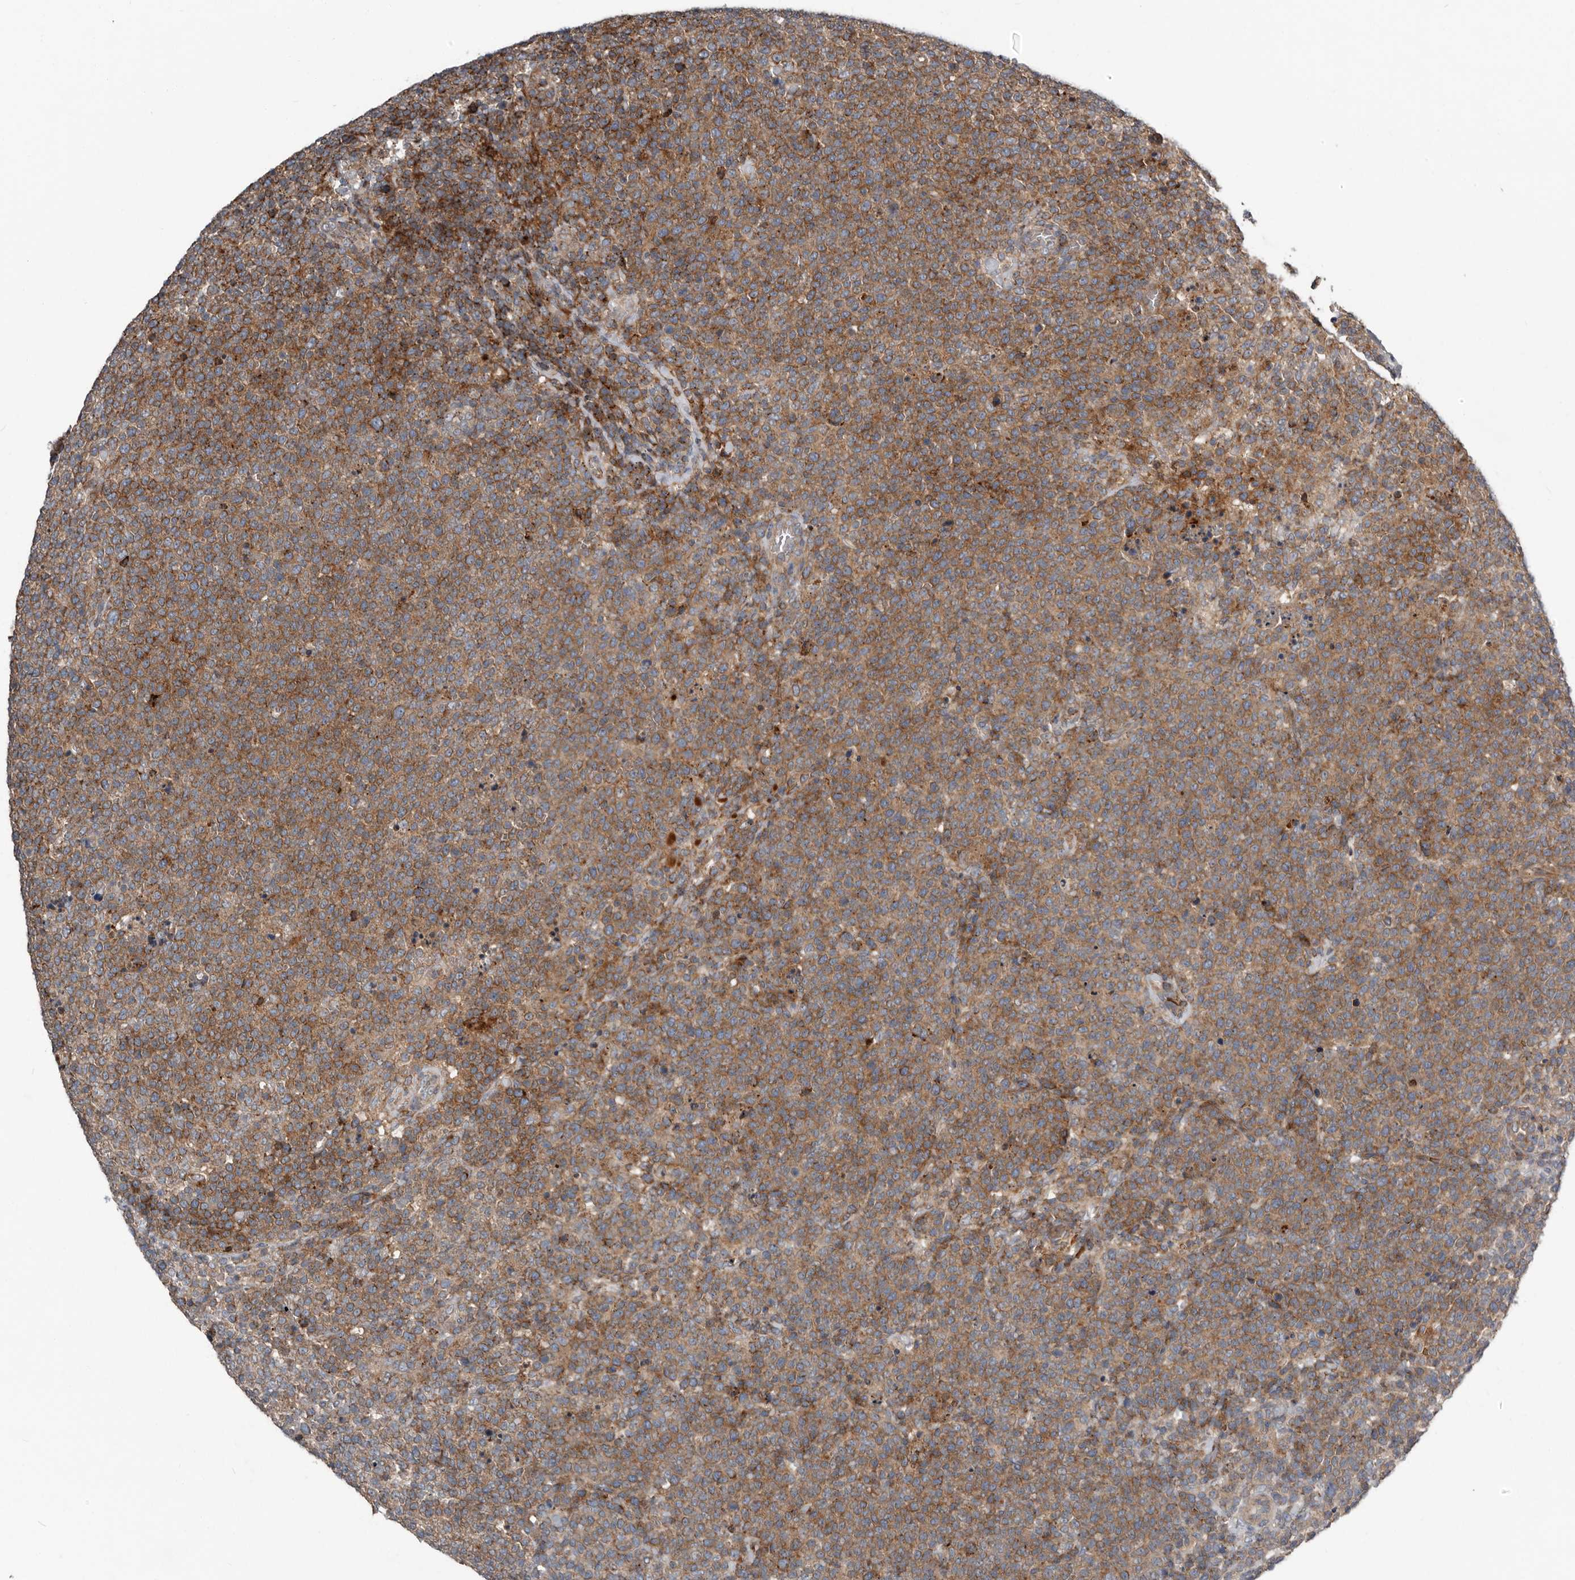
{"staining": {"intensity": "moderate", "quantity": ">75%", "location": "cytoplasmic/membranous"}, "tissue": "lymphoma", "cell_type": "Tumor cells", "image_type": "cancer", "snomed": [{"axis": "morphology", "description": "Malignant lymphoma, non-Hodgkin's type, High grade"}, {"axis": "topography", "description": "Lymph node"}], "caption": "Lymphoma stained with a protein marker demonstrates moderate staining in tumor cells.", "gene": "FBXO31", "patient": {"sex": "male", "age": 61}}